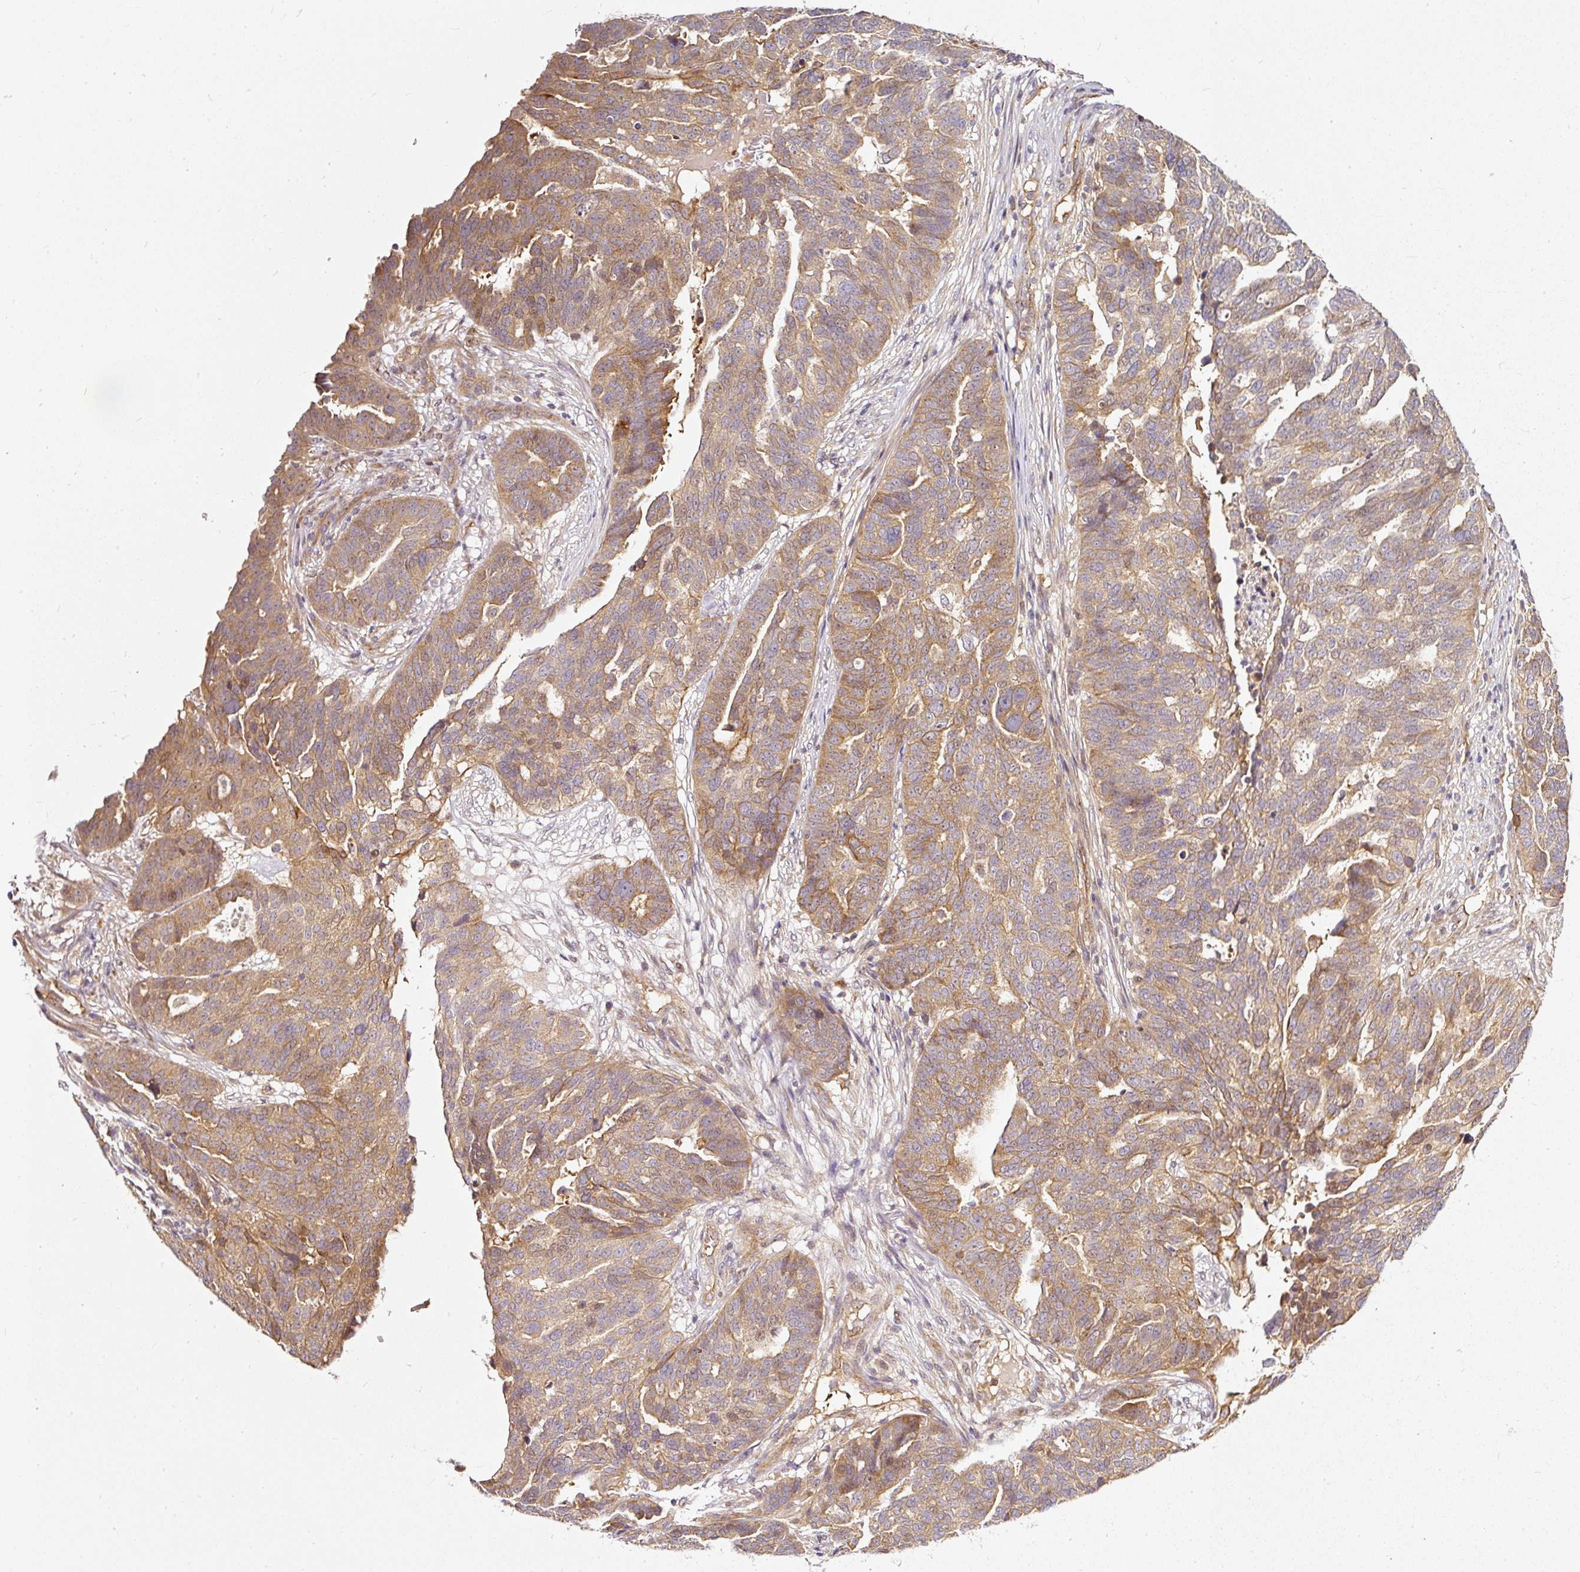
{"staining": {"intensity": "moderate", "quantity": ">75%", "location": "cytoplasmic/membranous"}, "tissue": "ovarian cancer", "cell_type": "Tumor cells", "image_type": "cancer", "snomed": [{"axis": "morphology", "description": "Cystadenocarcinoma, serous, NOS"}, {"axis": "topography", "description": "Ovary"}], "caption": "Ovarian cancer was stained to show a protein in brown. There is medium levels of moderate cytoplasmic/membranous expression in about >75% of tumor cells.", "gene": "MIF4GD", "patient": {"sex": "female", "age": 59}}